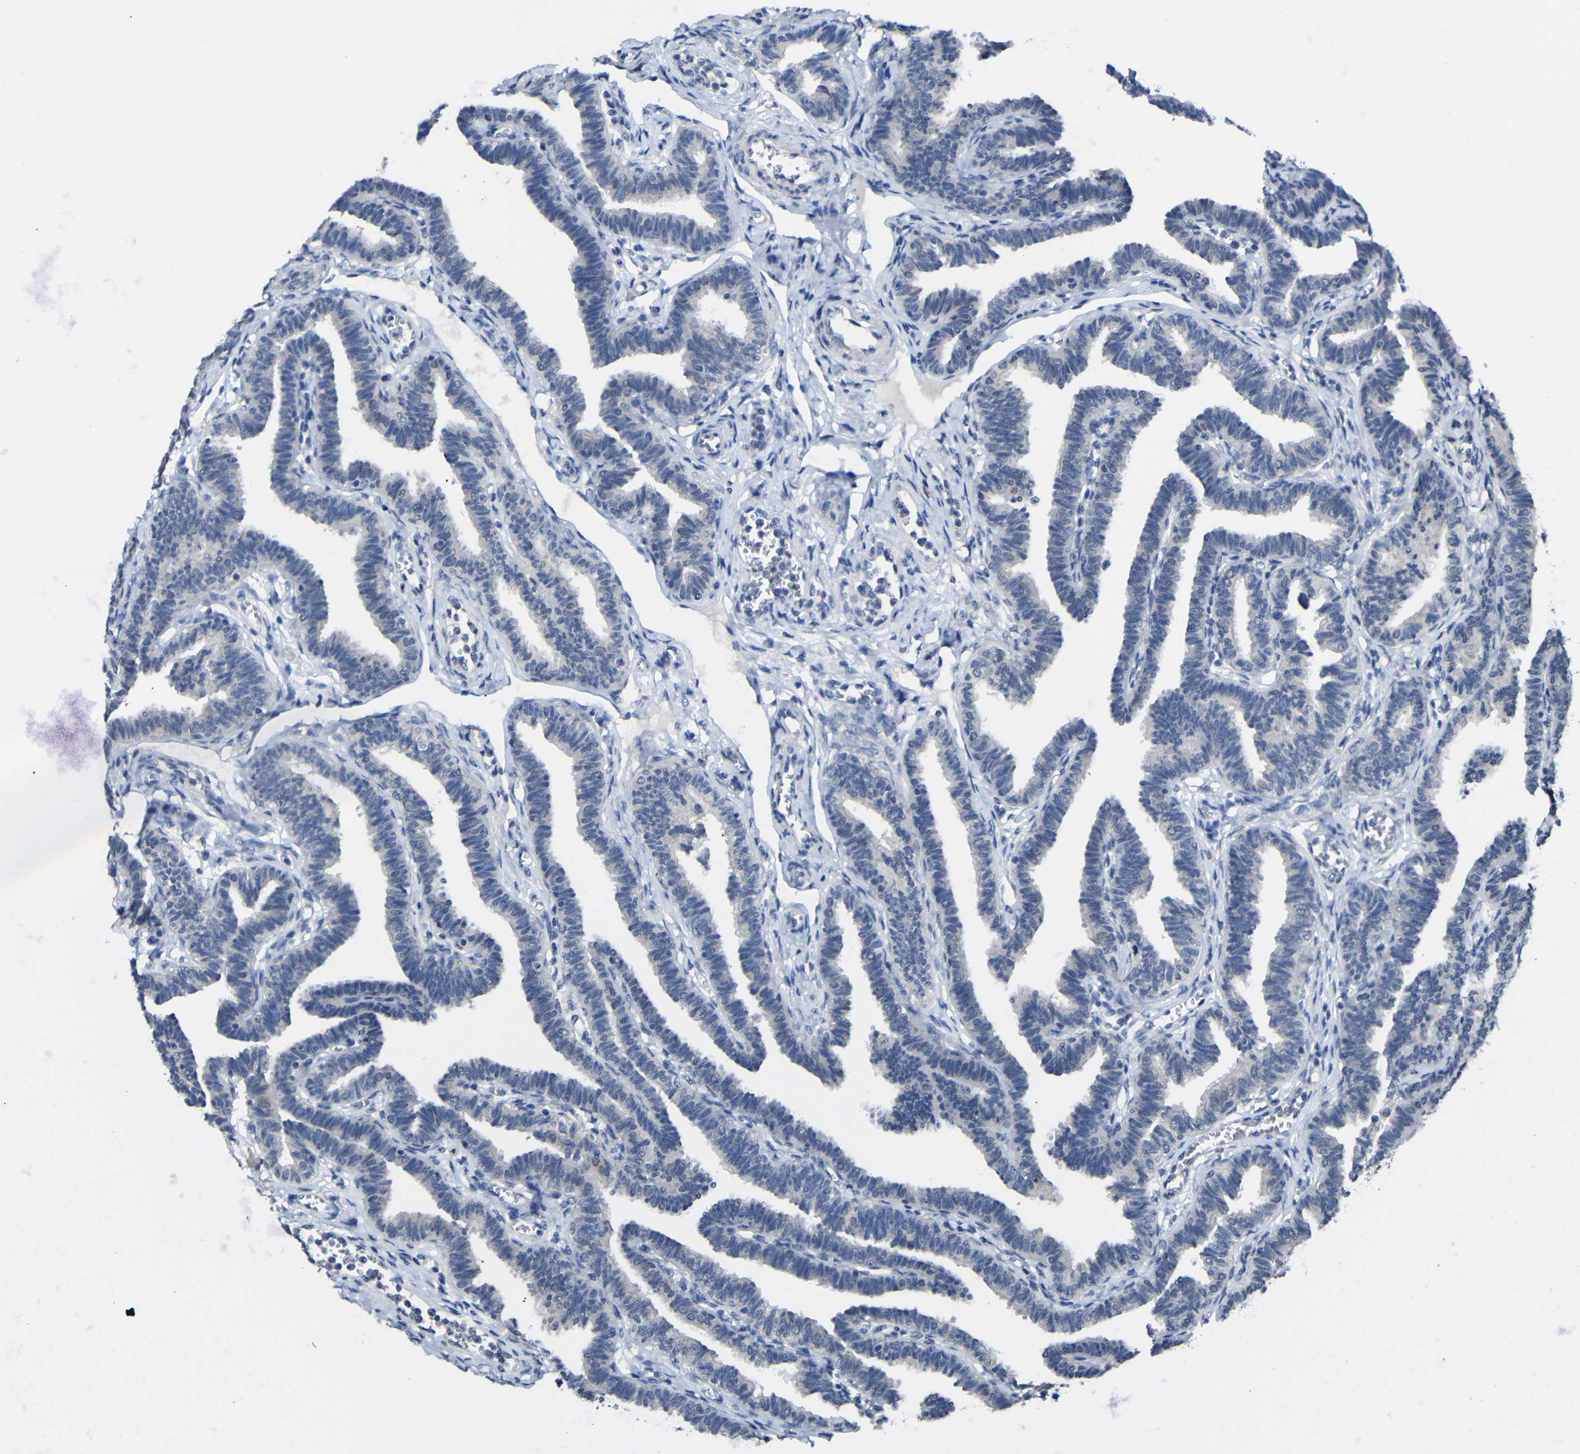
{"staining": {"intensity": "negative", "quantity": "none", "location": "none"}, "tissue": "fallopian tube", "cell_type": "Glandular cells", "image_type": "normal", "snomed": [{"axis": "morphology", "description": "Normal tissue, NOS"}, {"axis": "topography", "description": "Fallopian tube"}, {"axis": "topography", "description": "Ovary"}], "caption": "Glandular cells are negative for protein expression in benign human fallopian tube. Brightfield microscopy of immunohistochemistry (IHC) stained with DAB (brown) and hematoxylin (blue), captured at high magnification.", "gene": "HNF1A", "patient": {"sex": "female", "age": 23}}